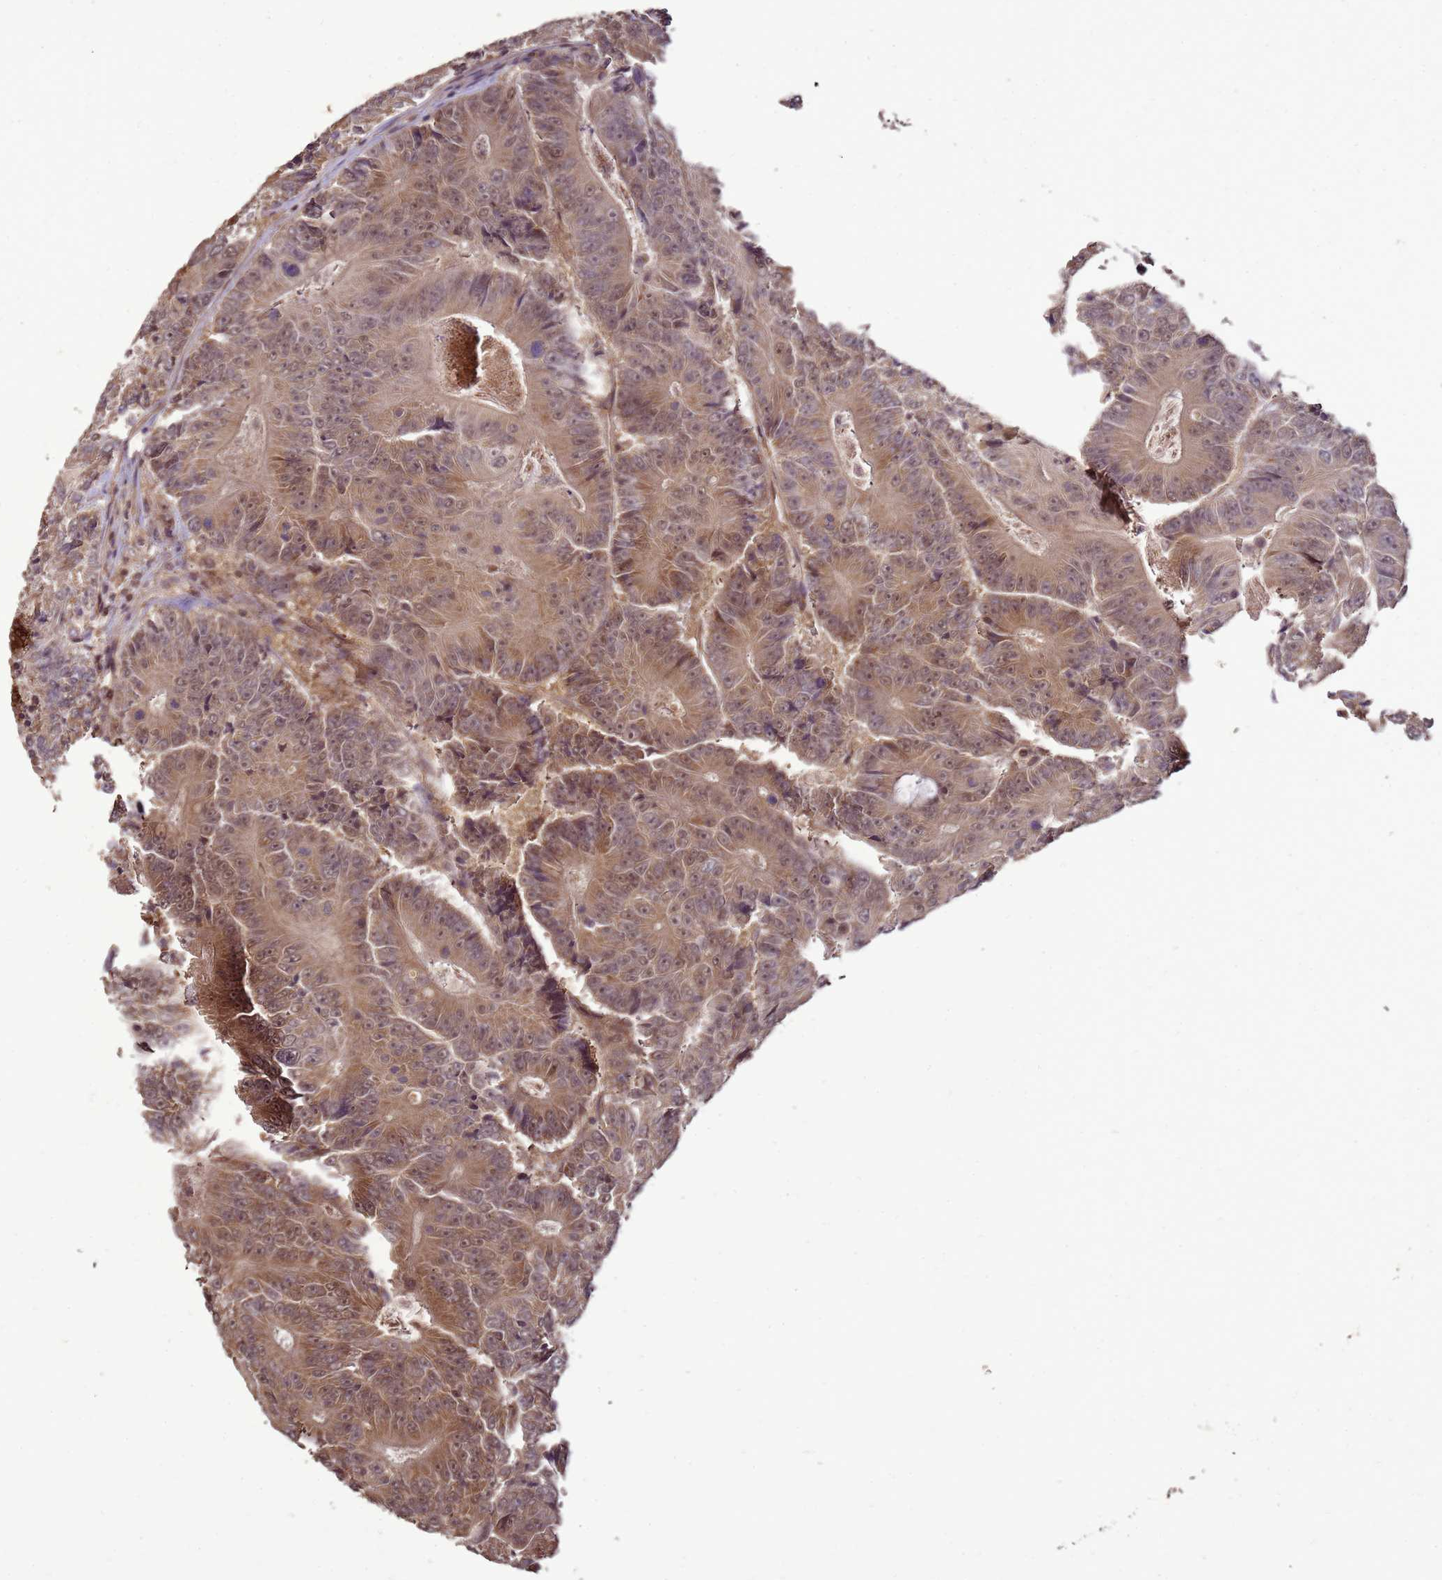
{"staining": {"intensity": "moderate", "quantity": ">75%", "location": "cytoplasmic/membranous,nuclear"}, "tissue": "colorectal cancer", "cell_type": "Tumor cells", "image_type": "cancer", "snomed": [{"axis": "morphology", "description": "Adenocarcinoma, NOS"}, {"axis": "topography", "description": "Colon"}], "caption": "DAB (3,3'-diaminobenzidine) immunohistochemical staining of colorectal adenocarcinoma demonstrates moderate cytoplasmic/membranous and nuclear protein staining in about >75% of tumor cells.", "gene": "CRBN", "patient": {"sex": "male", "age": 83}}